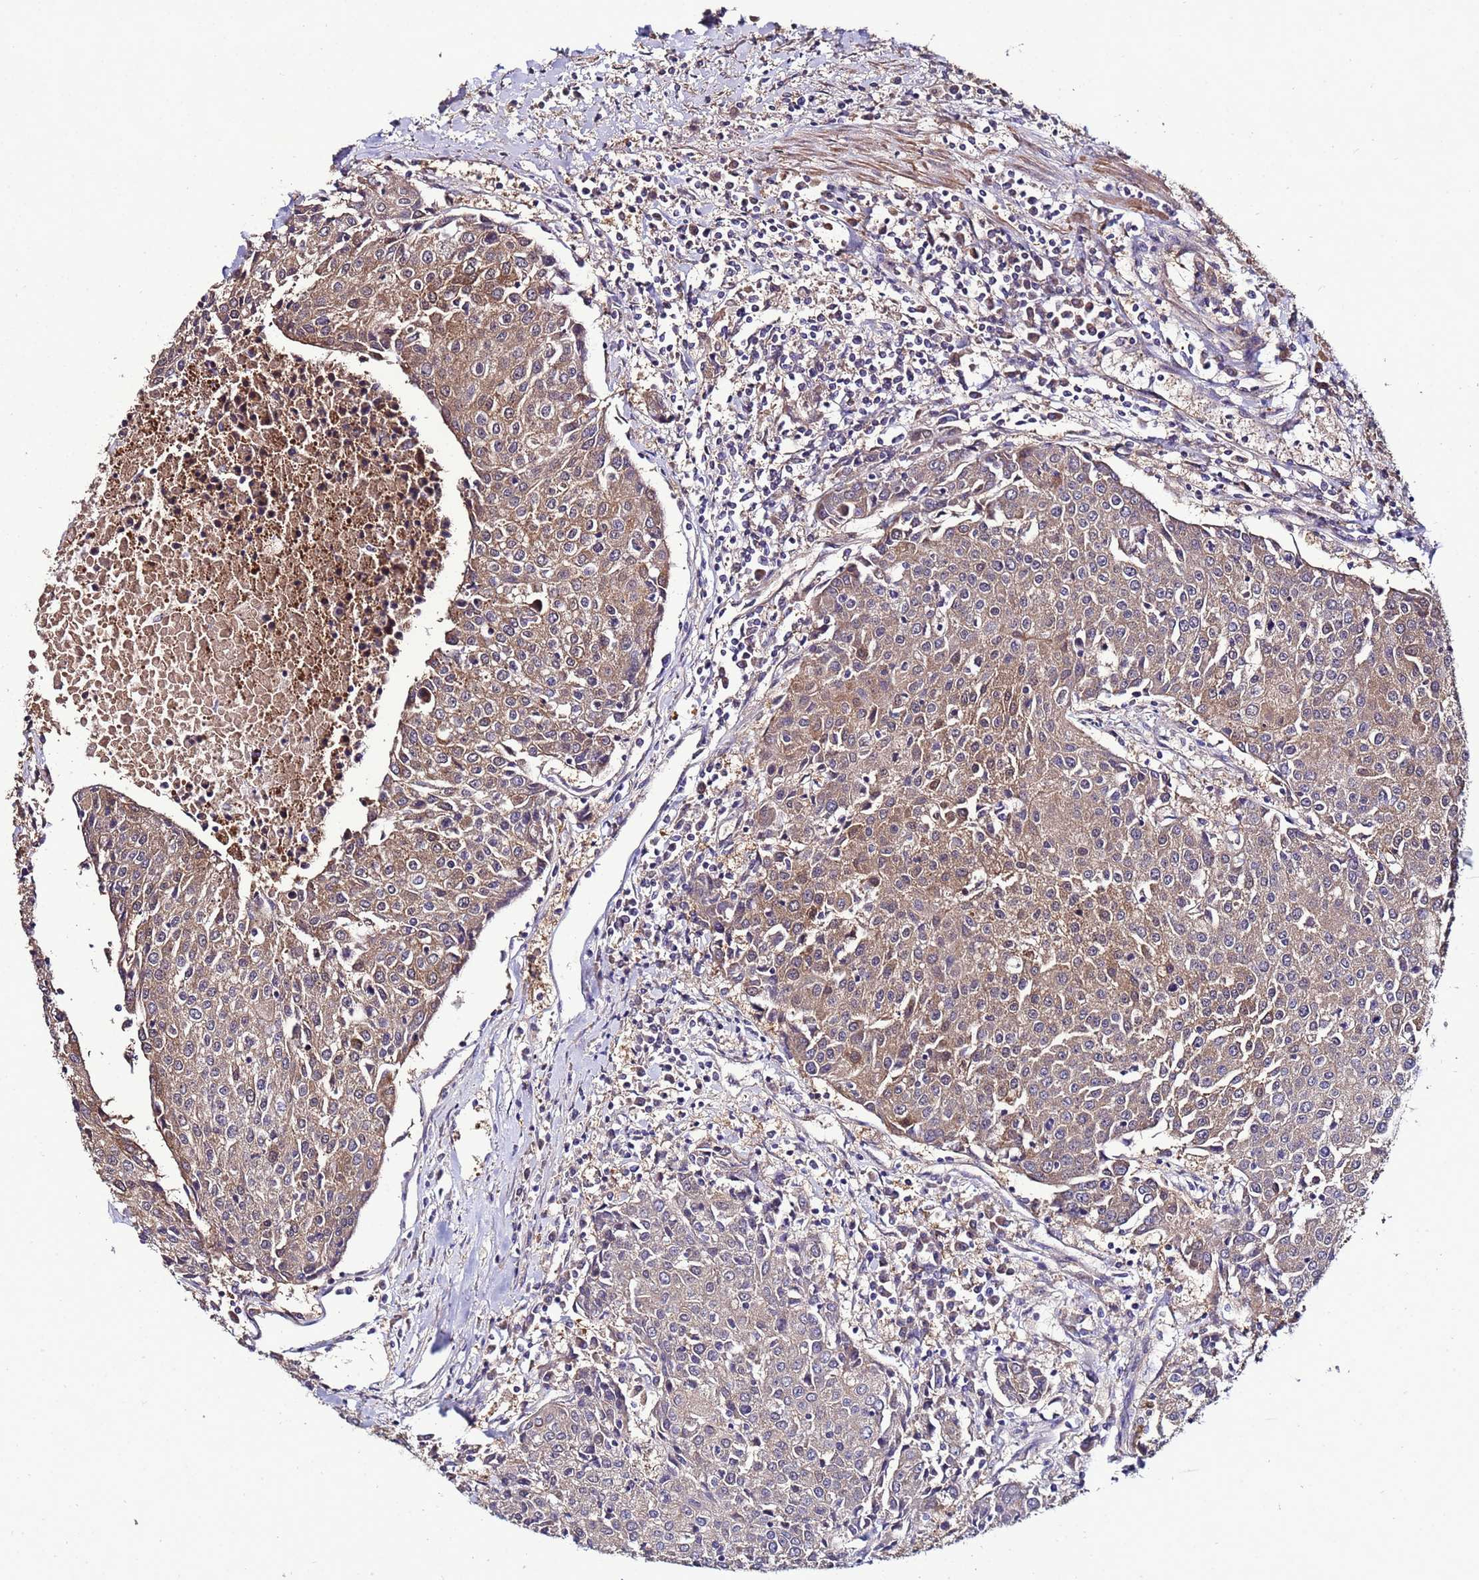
{"staining": {"intensity": "moderate", "quantity": "25%-75%", "location": "cytoplasmic/membranous"}, "tissue": "urothelial cancer", "cell_type": "Tumor cells", "image_type": "cancer", "snomed": [{"axis": "morphology", "description": "Urothelial carcinoma, High grade"}, {"axis": "topography", "description": "Urinary bladder"}], "caption": "Immunohistochemical staining of urothelial carcinoma (high-grade) exhibits medium levels of moderate cytoplasmic/membranous expression in approximately 25%-75% of tumor cells.", "gene": "NAXE", "patient": {"sex": "female", "age": 85}}